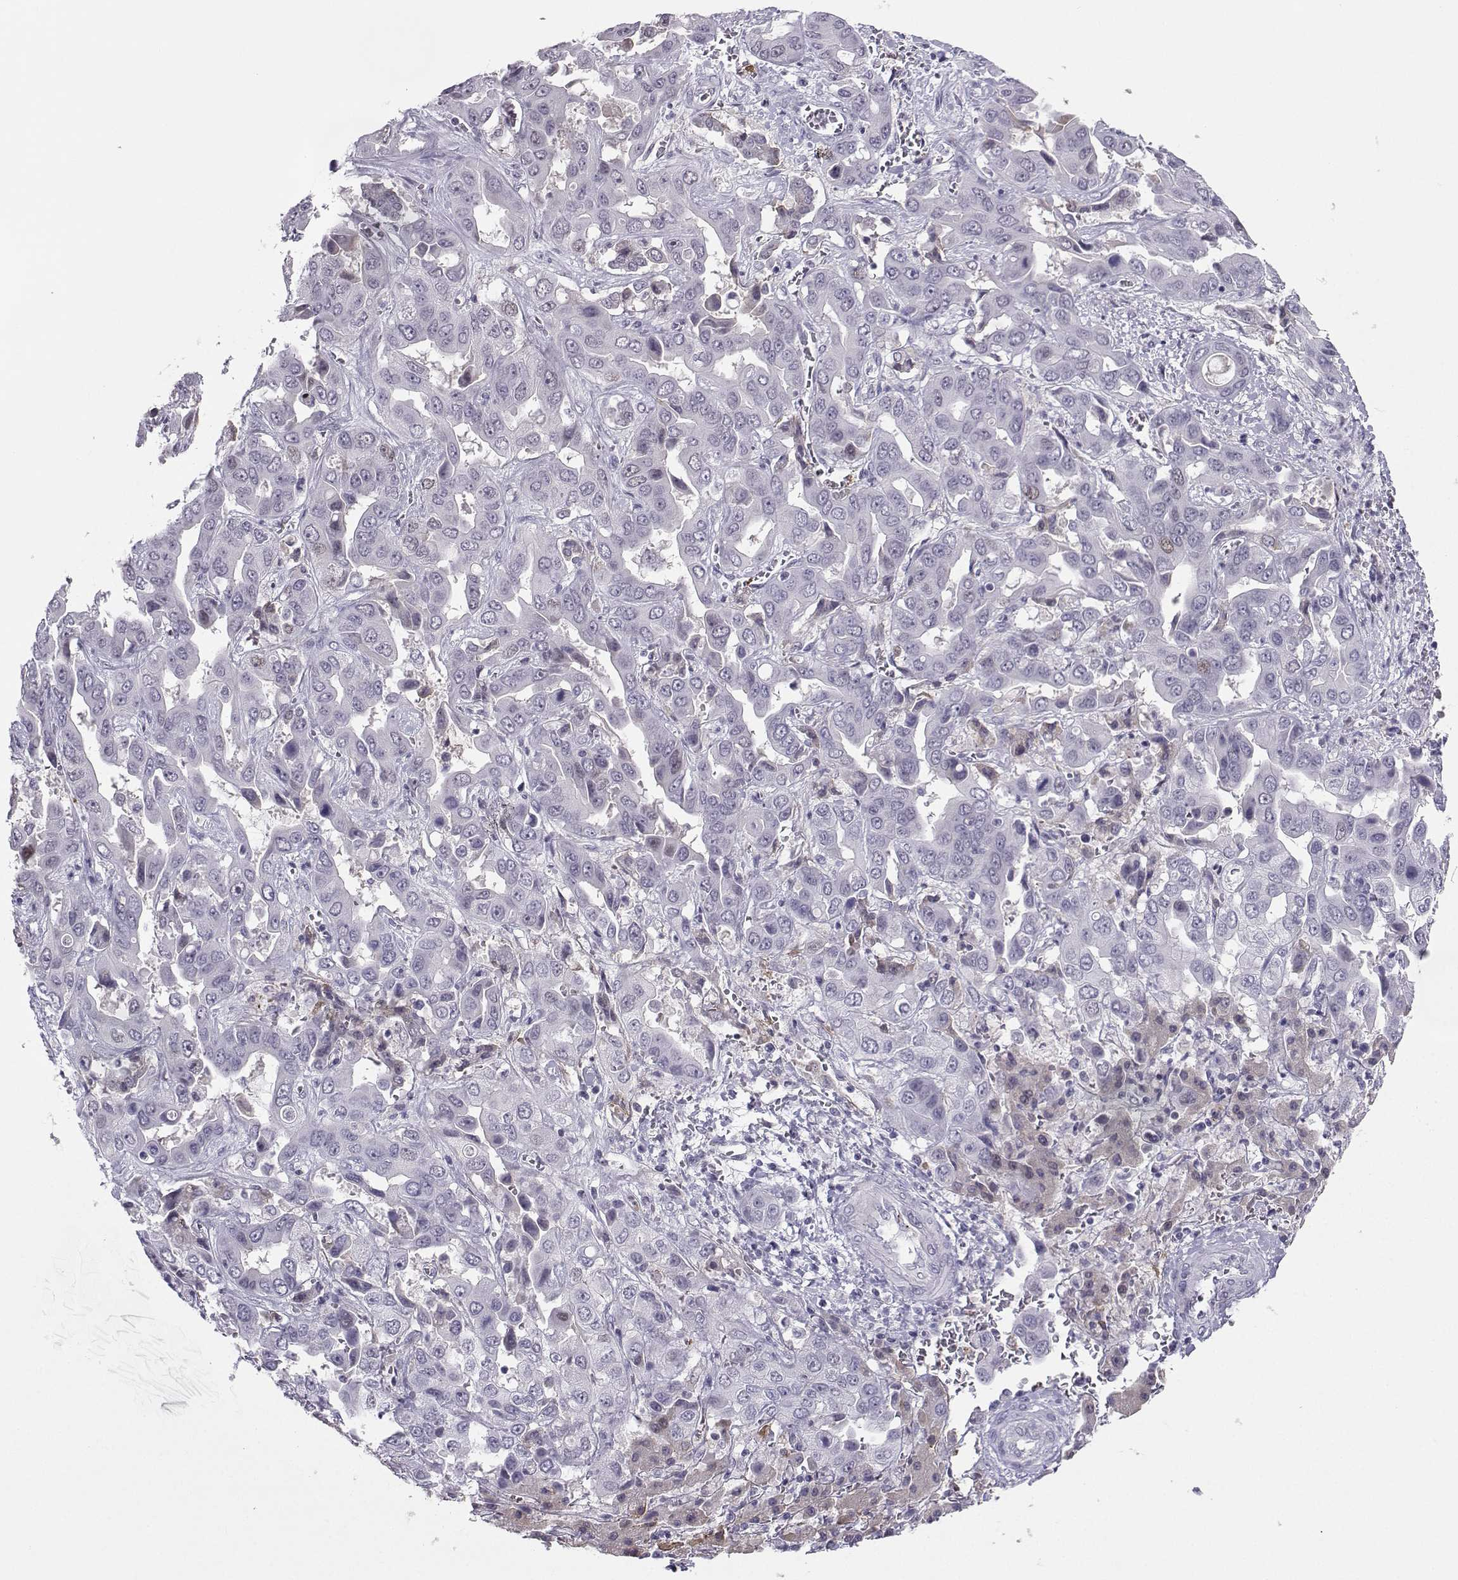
{"staining": {"intensity": "negative", "quantity": "none", "location": "none"}, "tissue": "liver cancer", "cell_type": "Tumor cells", "image_type": "cancer", "snomed": [{"axis": "morphology", "description": "Cholangiocarcinoma"}, {"axis": "topography", "description": "Liver"}], "caption": "This is a micrograph of IHC staining of liver cancer (cholangiocarcinoma), which shows no expression in tumor cells. (DAB immunohistochemistry (IHC) visualized using brightfield microscopy, high magnification).", "gene": "LHX1", "patient": {"sex": "female", "age": 52}}